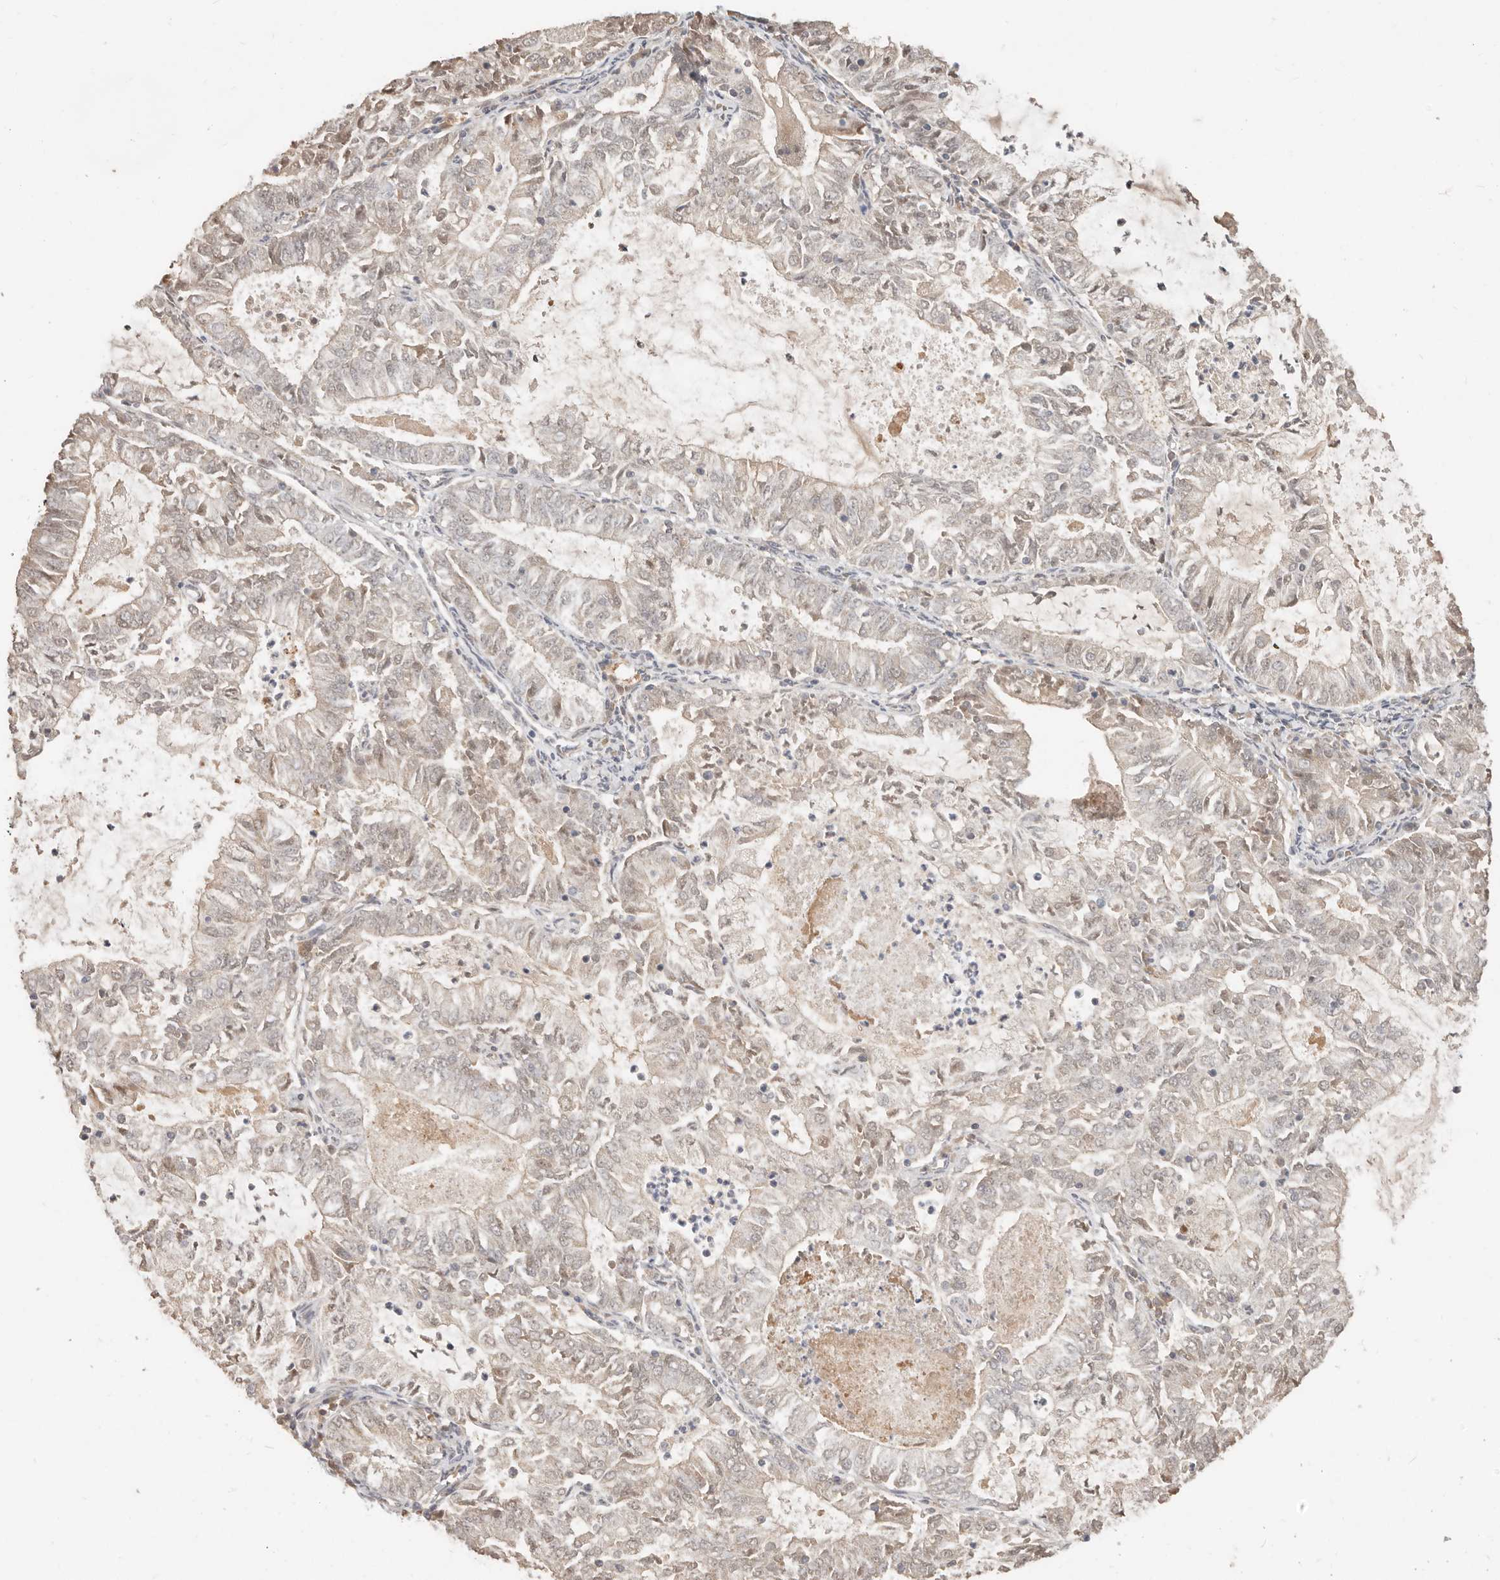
{"staining": {"intensity": "weak", "quantity": "<25%", "location": "cytoplasmic/membranous"}, "tissue": "endometrial cancer", "cell_type": "Tumor cells", "image_type": "cancer", "snomed": [{"axis": "morphology", "description": "Adenocarcinoma, NOS"}, {"axis": "topography", "description": "Endometrium"}], "caption": "Image shows no significant protein expression in tumor cells of adenocarcinoma (endometrial).", "gene": "MTFR2", "patient": {"sex": "female", "age": 57}}